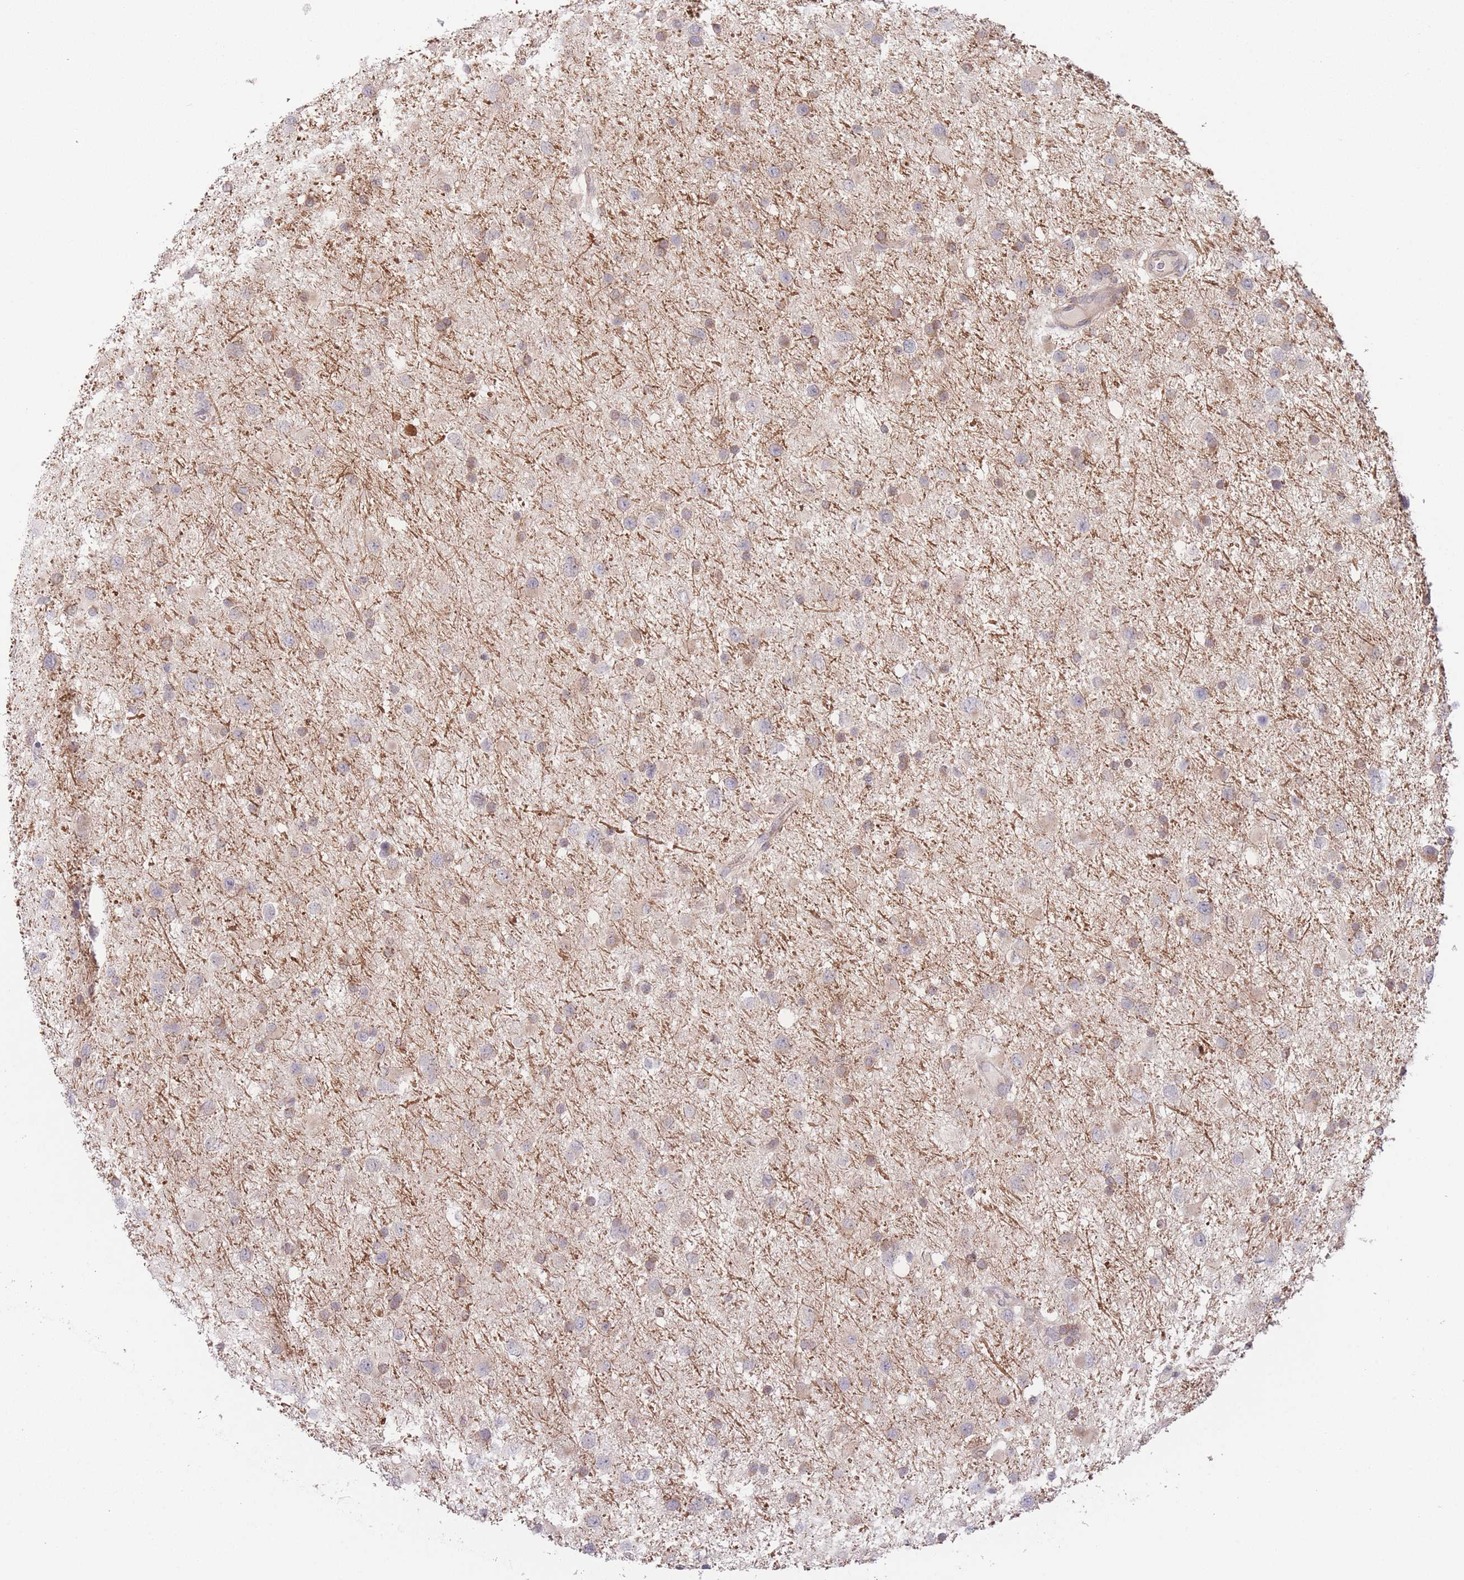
{"staining": {"intensity": "weak", "quantity": "<25%", "location": "cytoplasmic/membranous"}, "tissue": "glioma", "cell_type": "Tumor cells", "image_type": "cancer", "snomed": [{"axis": "morphology", "description": "Glioma, malignant, Low grade"}, {"axis": "topography", "description": "Brain"}], "caption": "Tumor cells are negative for protein expression in human malignant low-grade glioma.", "gene": "PPM1A", "patient": {"sex": "female", "age": 32}}